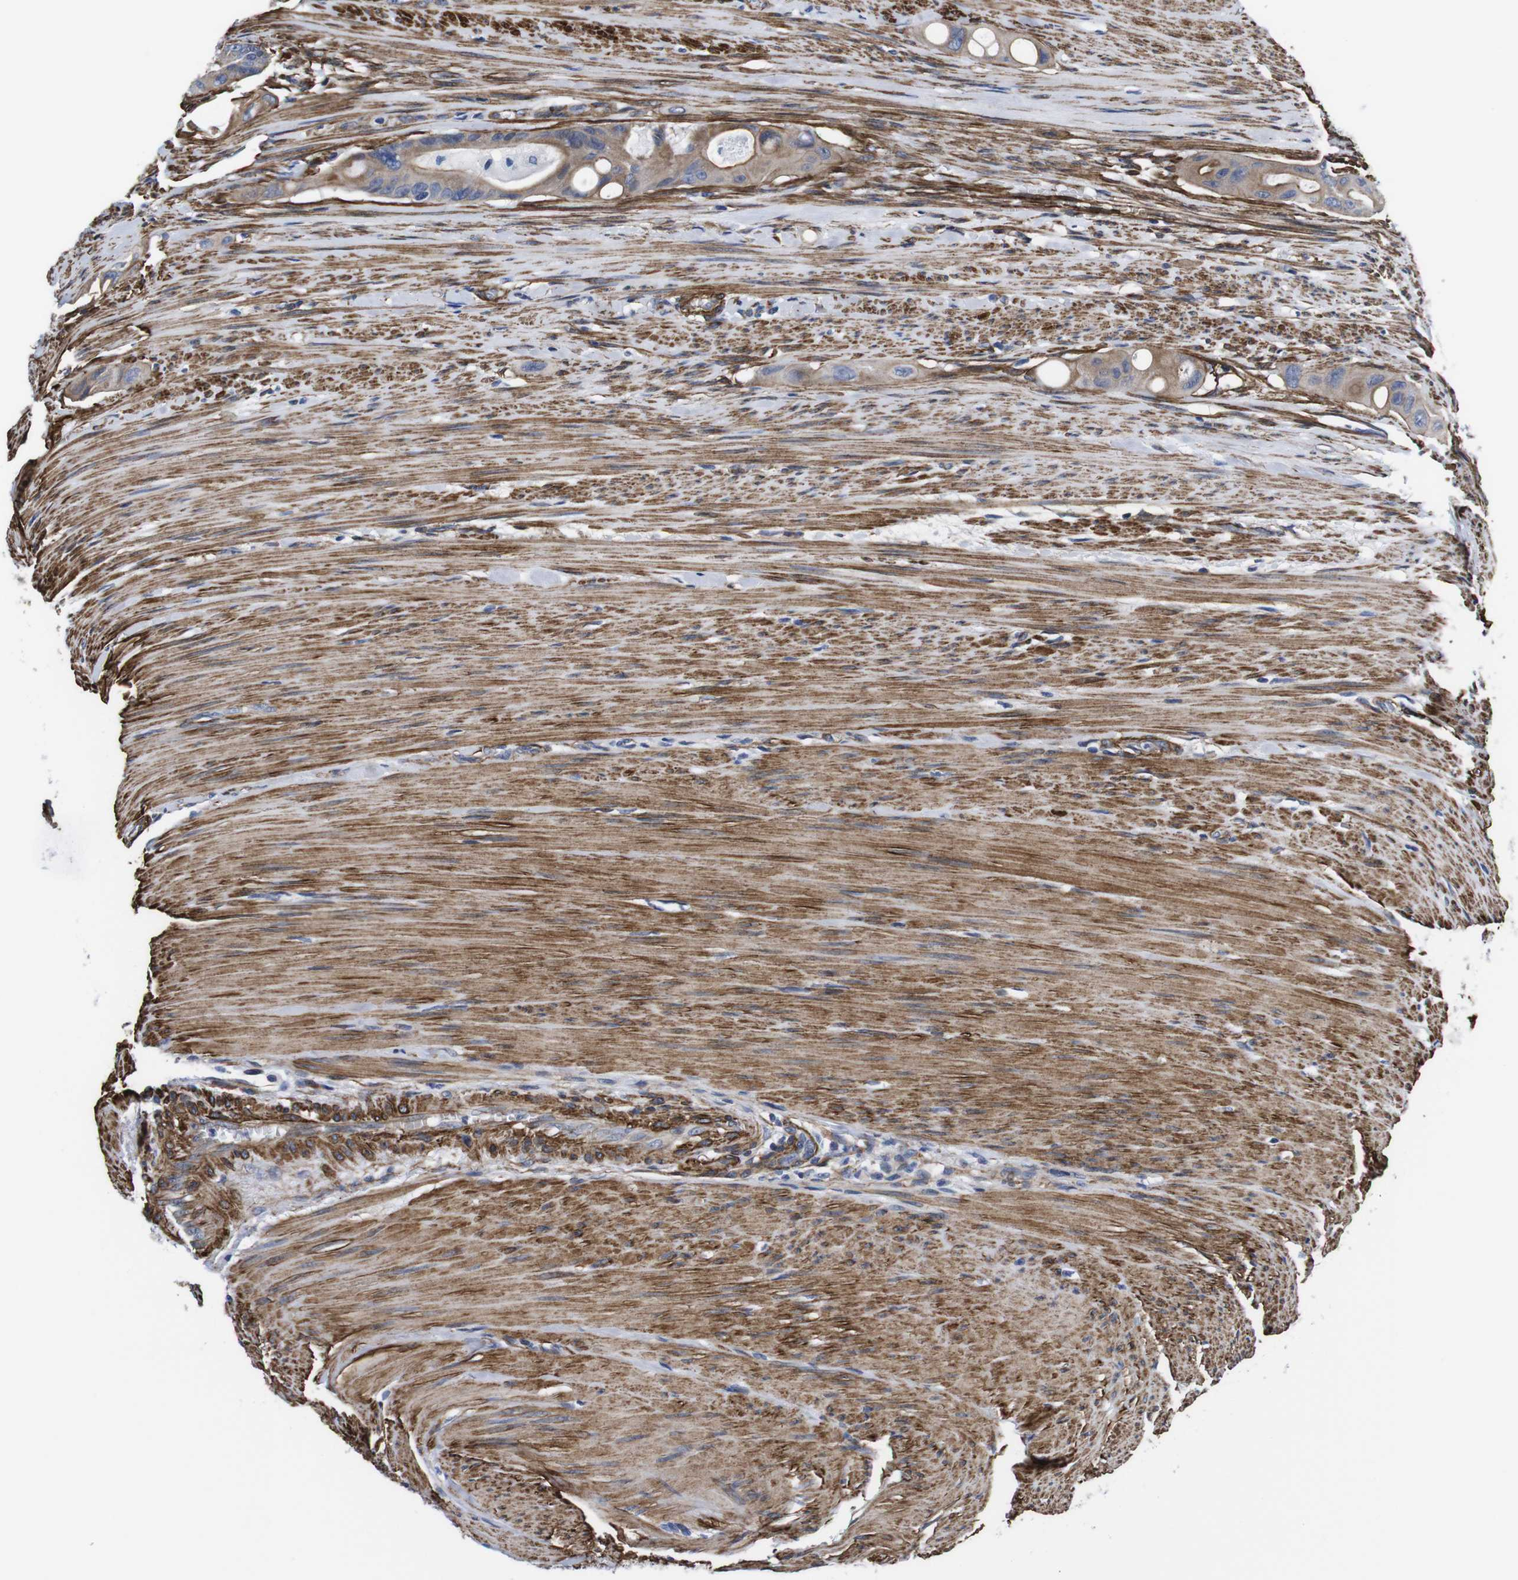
{"staining": {"intensity": "weak", "quantity": ">75%", "location": "cytoplasmic/membranous"}, "tissue": "colorectal cancer", "cell_type": "Tumor cells", "image_type": "cancer", "snomed": [{"axis": "morphology", "description": "Adenocarcinoma, NOS"}, {"axis": "topography", "description": "Colon"}], "caption": "Brown immunohistochemical staining in colorectal adenocarcinoma shows weak cytoplasmic/membranous staining in approximately >75% of tumor cells. (DAB (3,3'-diaminobenzidine) = brown stain, brightfield microscopy at high magnification).", "gene": "WNT10A", "patient": {"sex": "female", "age": 57}}